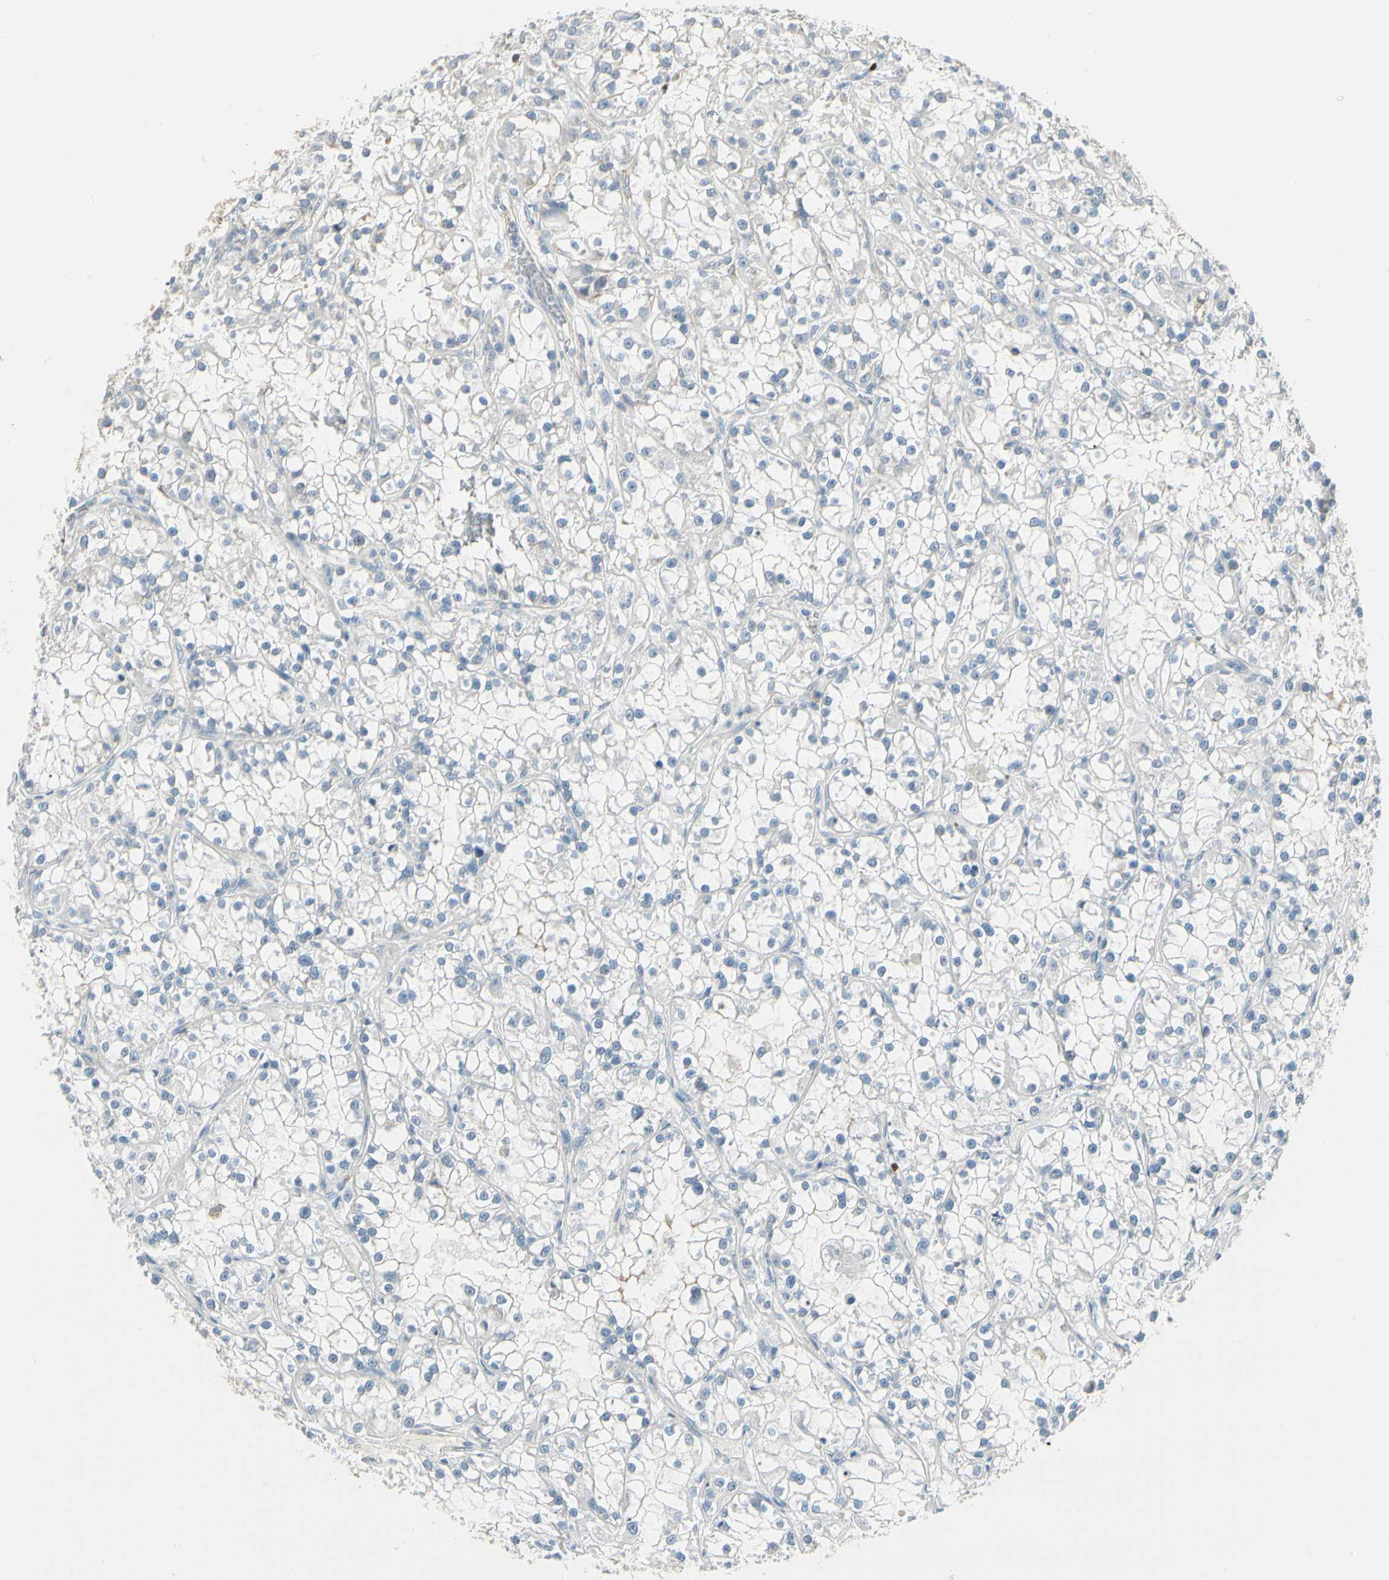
{"staining": {"intensity": "negative", "quantity": "none", "location": "none"}, "tissue": "renal cancer", "cell_type": "Tumor cells", "image_type": "cancer", "snomed": [{"axis": "morphology", "description": "Adenocarcinoma, NOS"}, {"axis": "topography", "description": "Kidney"}], "caption": "DAB (3,3'-diaminobenzidine) immunohistochemical staining of renal cancer (adenocarcinoma) reveals no significant staining in tumor cells. Brightfield microscopy of immunohistochemistry stained with DAB (3,3'-diaminobenzidine) (brown) and hematoxylin (blue), captured at high magnification.", "gene": "DUSP12", "patient": {"sex": "female", "age": 52}}